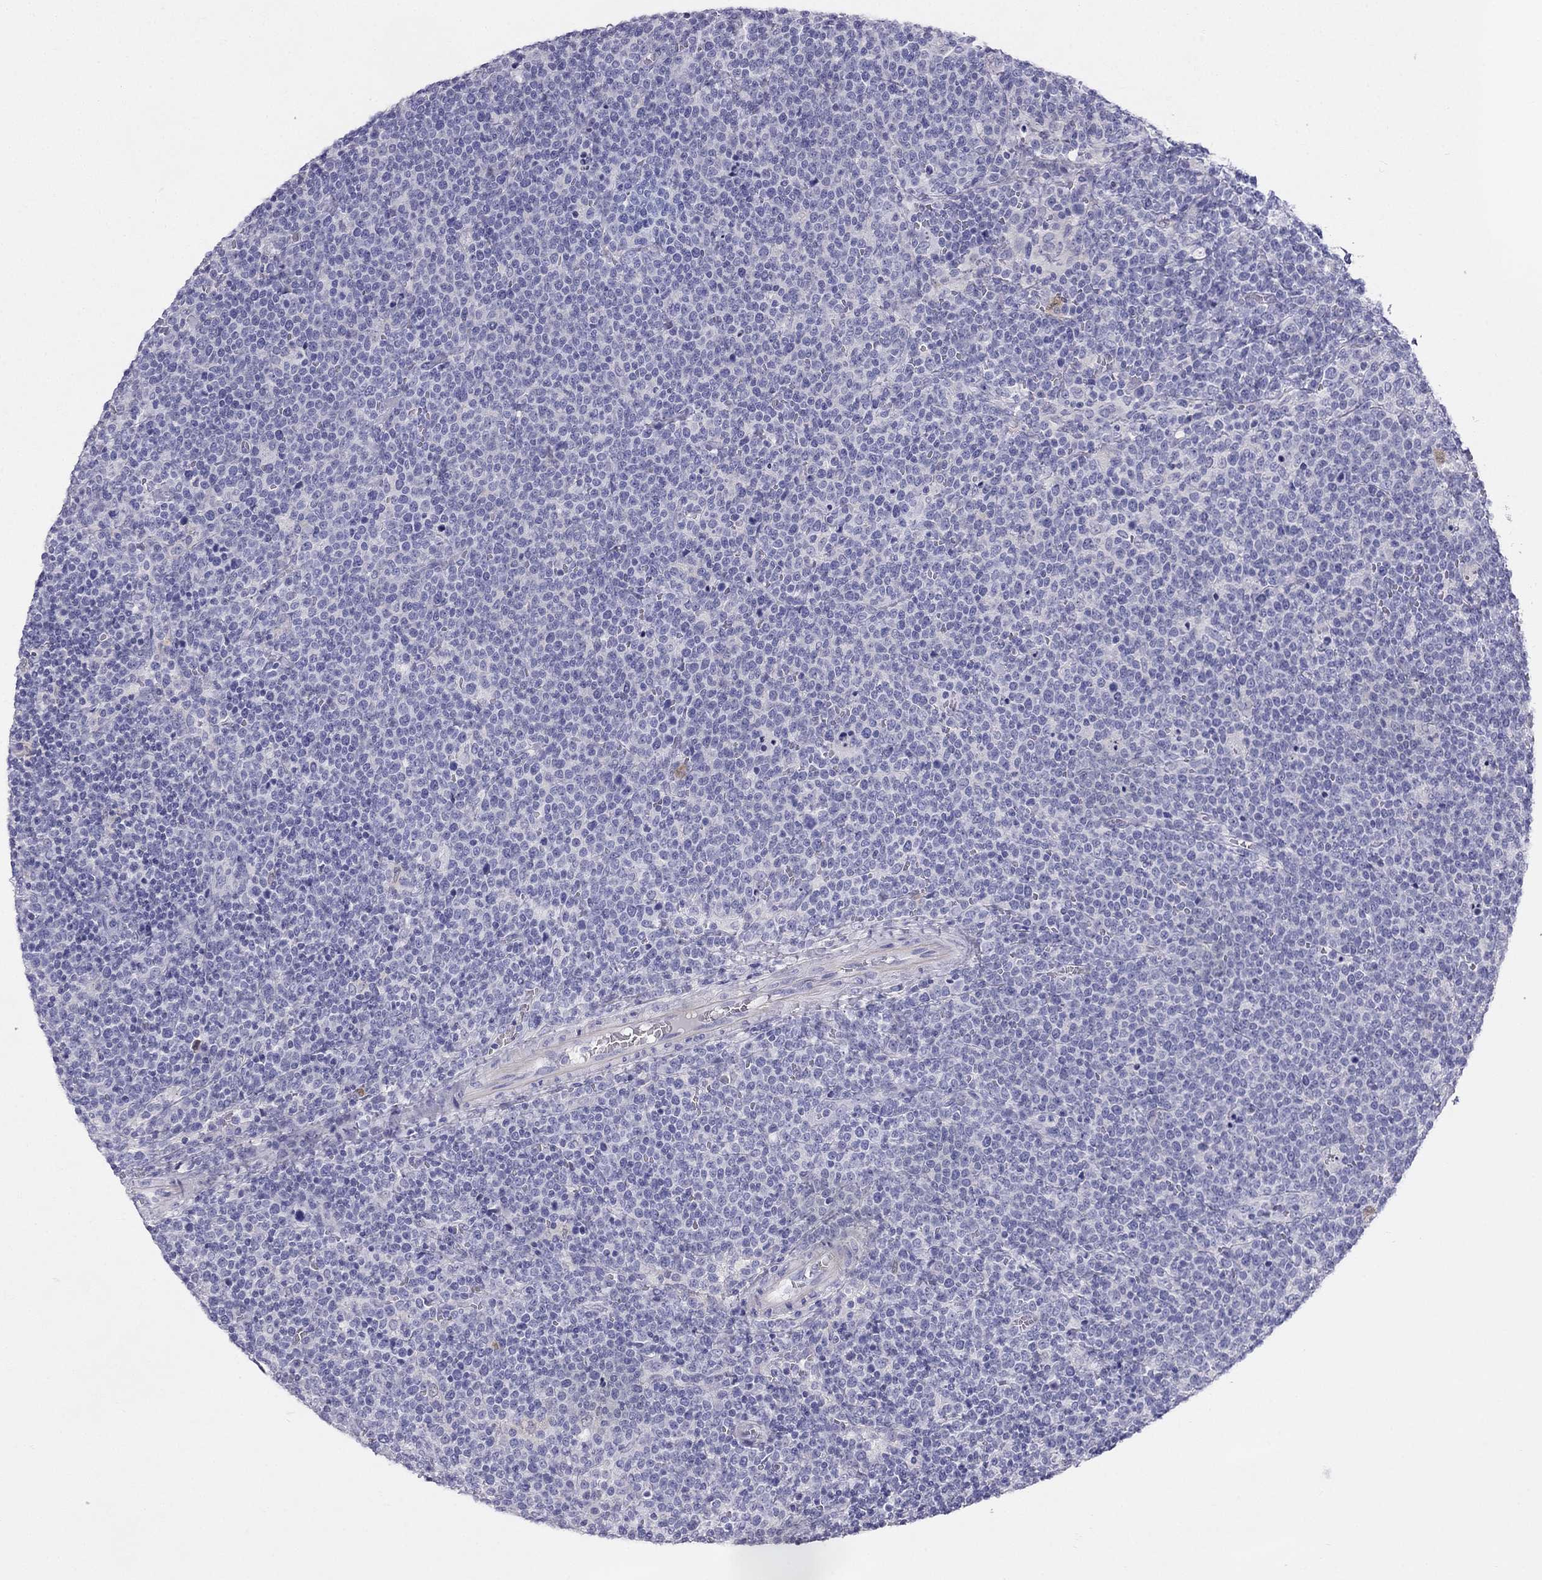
{"staining": {"intensity": "negative", "quantity": "none", "location": "none"}, "tissue": "lymphoma", "cell_type": "Tumor cells", "image_type": "cancer", "snomed": [{"axis": "morphology", "description": "Malignant lymphoma, non-Hodgkin's type, High grade"}, {"axis": "topography", "description": "Lymph node"}], "caption": "DAB immunohistochemical staining of human lymphoma displays no significant expression in tumor cells. The staining is performed using DAB brown chromogen with nuclei counter-stained in using hematoxylin.", "gene": "RFLNA", "patient": {"sex": "male", "age": 61}}